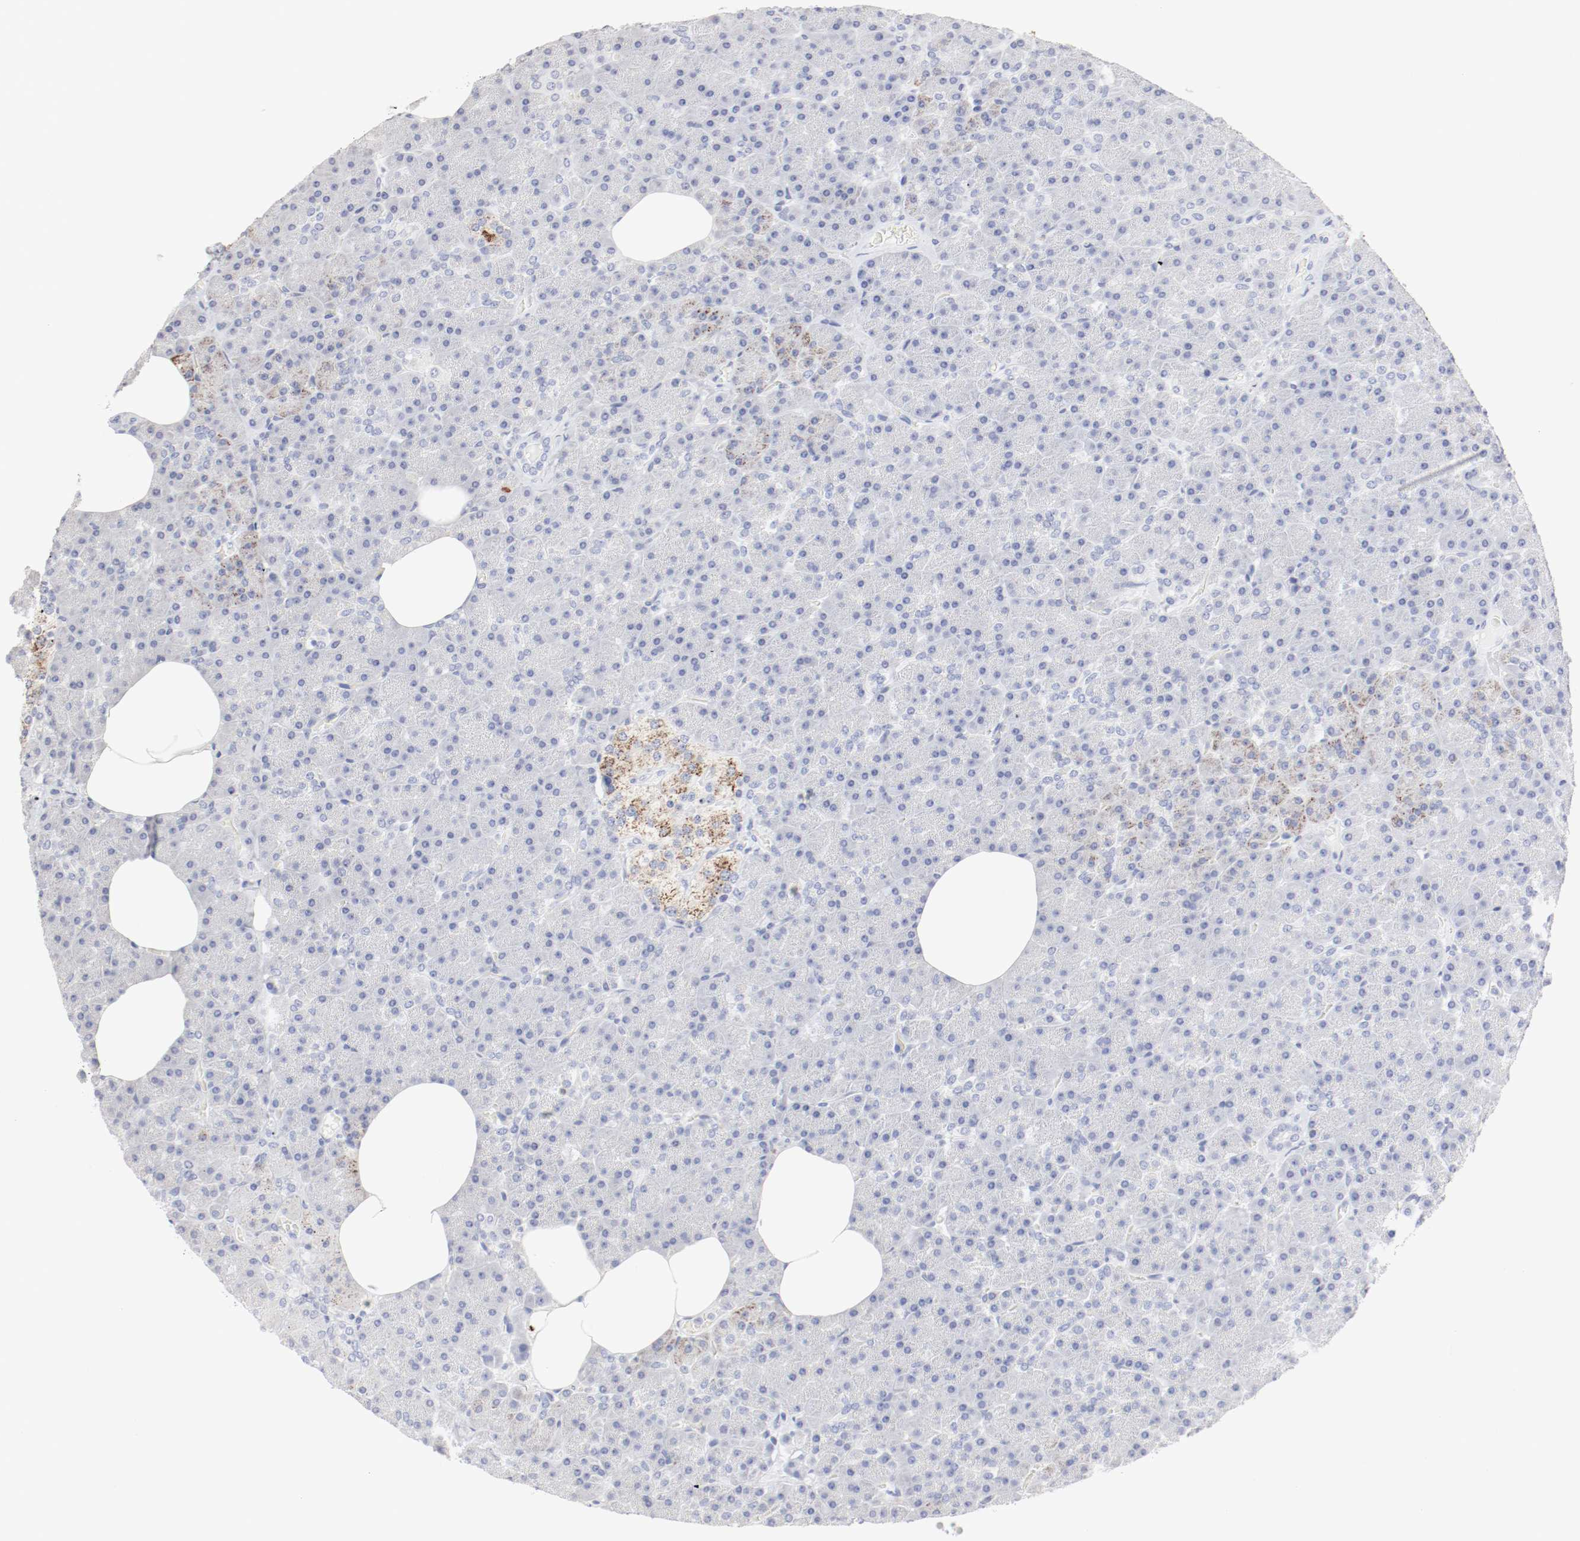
{"staining": {"intensity": "negative", "quantity": "none", "location": "none"}, "tissue": "pancreas", "cell_type": "Exocrine glandular cells", "image_type": "normal", "snomed": [{"axis": "morphology", "description": "Normal tissue, NOS"}, {"axis": "topography", "description": "Pancreas"}], "caption": "Pancreas stained for a protein using immunohistochemistry shows no positivity exocrine glandular cells.", "gene": "ITGAX", "patient": {"sex": "female", "age": 35}}